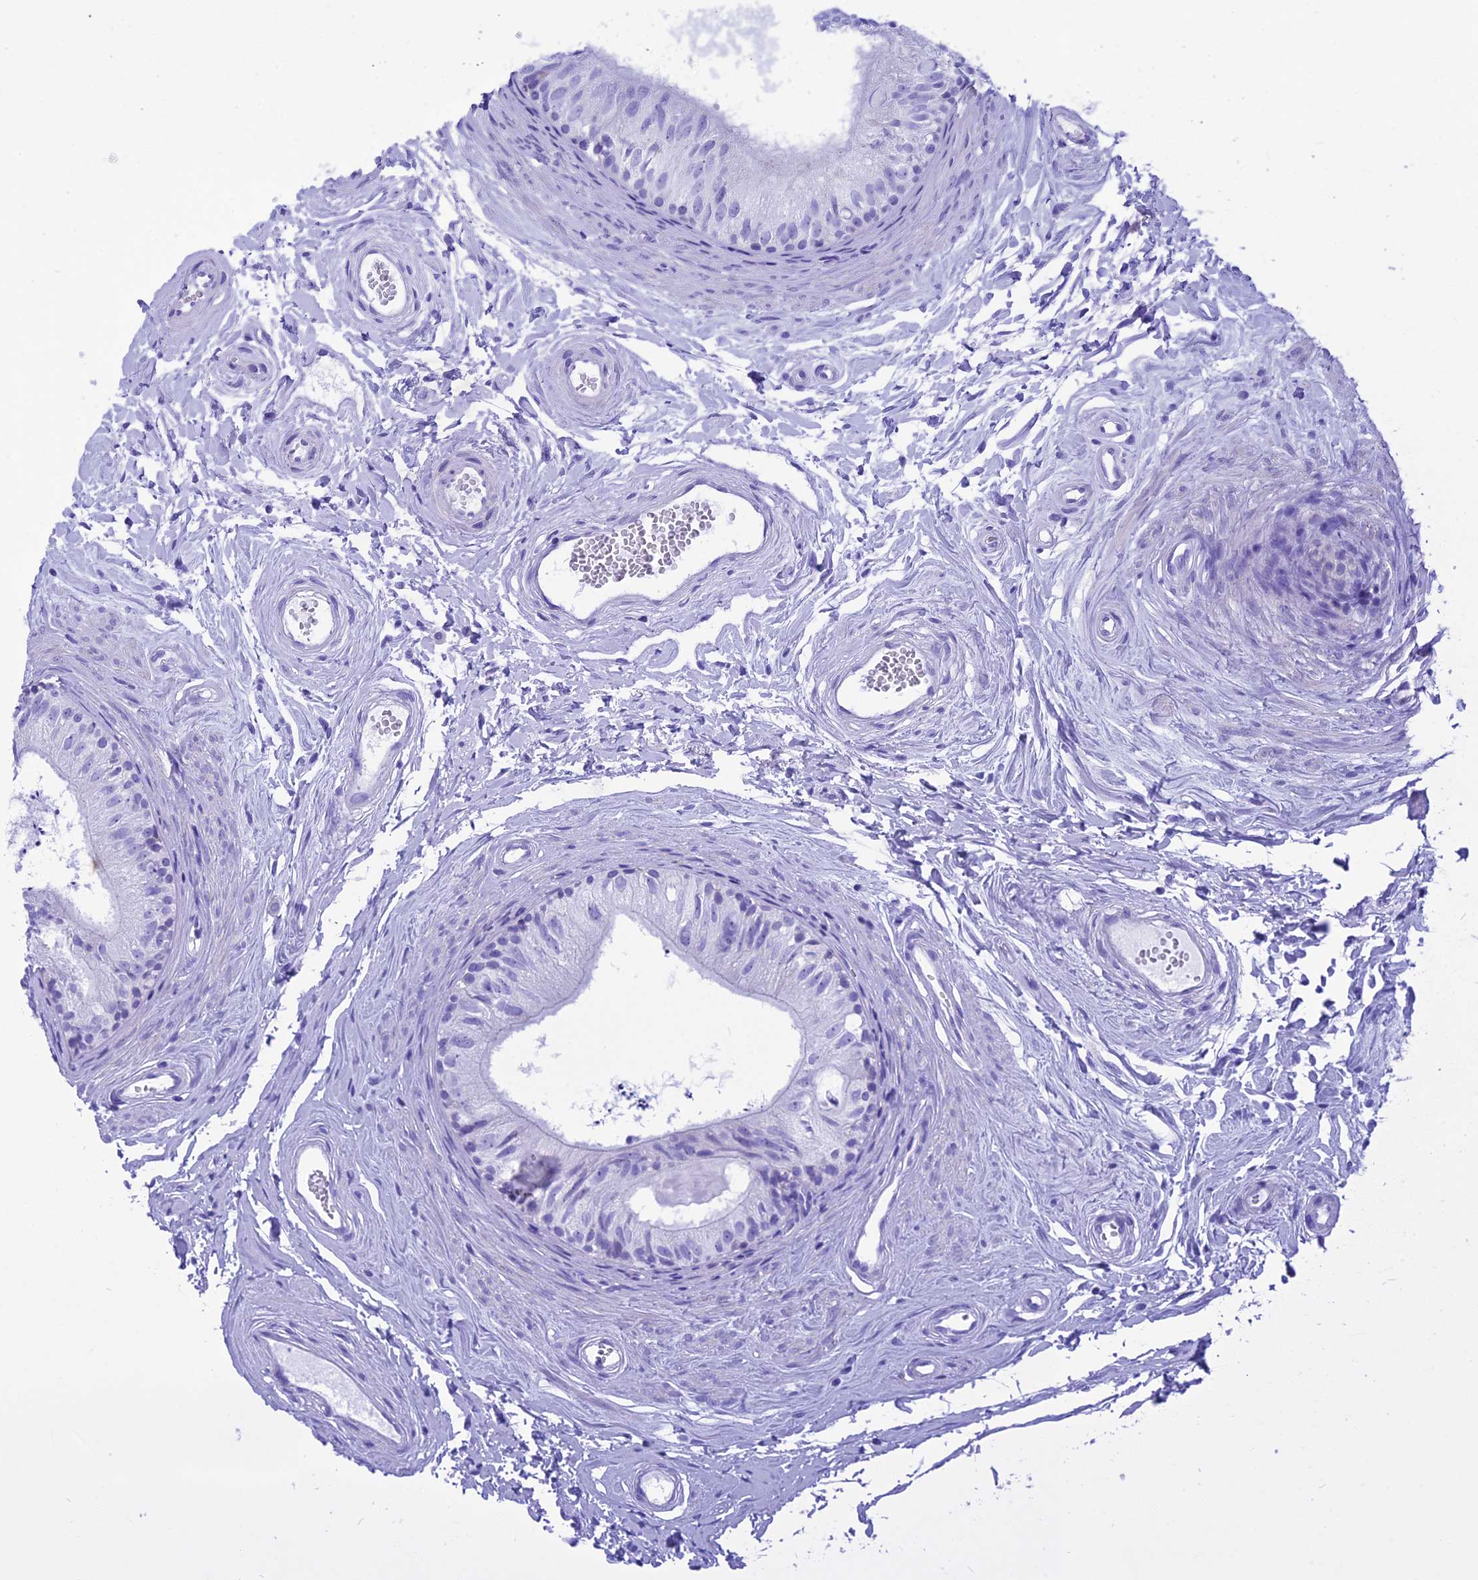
{"staining": {"intensity": "negative", "quantity": "none", "location": "none"}, "tissue": "epididymis", "cell_type": "Glandular cells", "image_type": "normal", "snomed": [{"axis": "morphology", "description": "Normal tissue, NOS"}, {"axis": "topography", "description": "Epididymis"}], "caption": "Protein analysis of unremarkable epididymis shows no significant staining in glandular cells.", "gene": "GLYATL1B", "patient": {"sex": "male", "age": 56}}